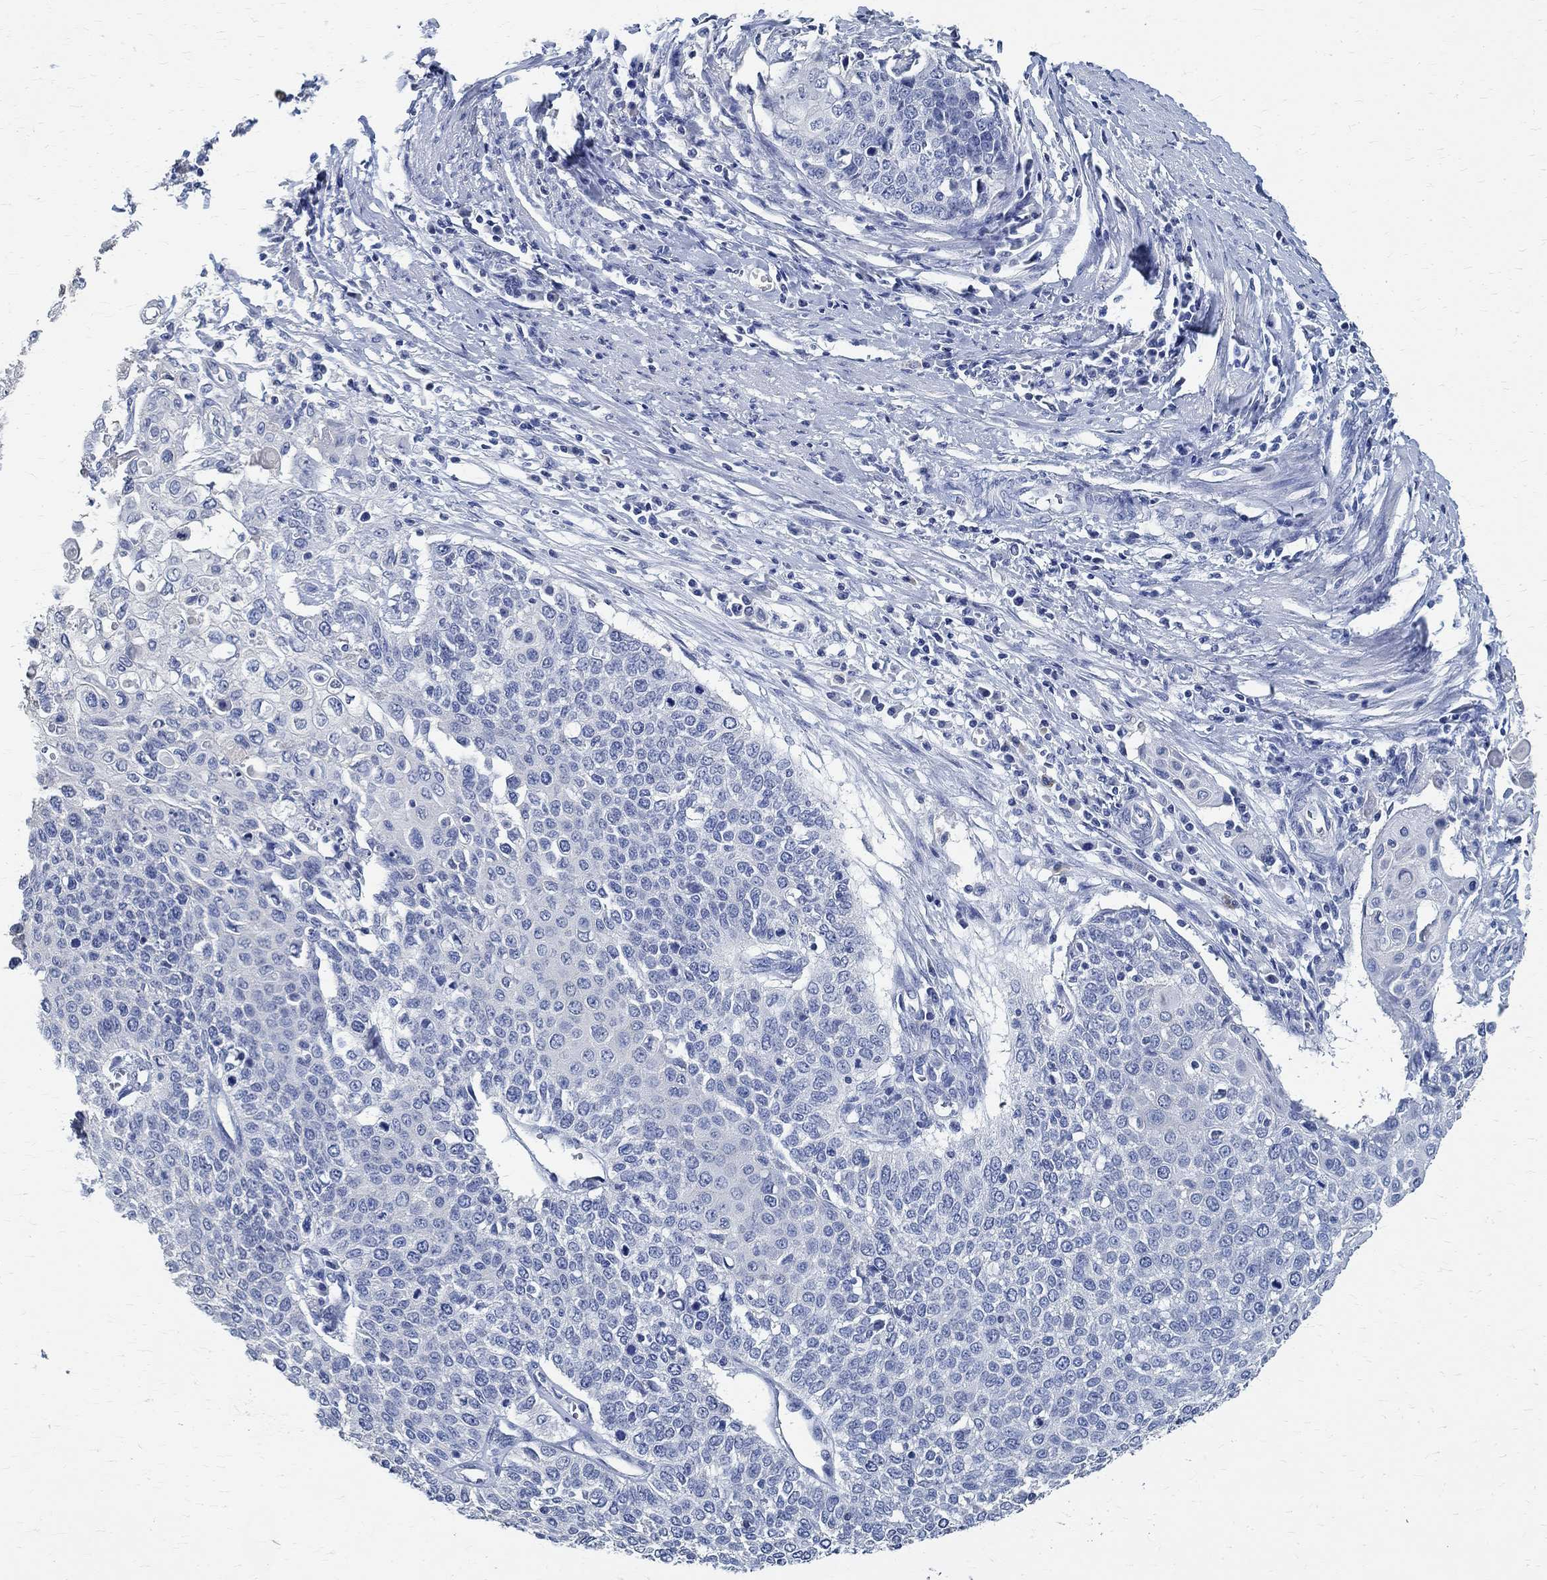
{"staining": {"intensity": "negative", "quantity": "none", "location": "none"}, "tissue": "cervical cancer", "cell_type": "Tumor cells", "image_type": "cancer", "snomed": [{"axis": "morphology", "description": "Squamous cell carcinoma, NOS"}, {"axis": "topography", "description": "Cervix"}], "caption": "Photomicrograph shows no significant protein staining in tumor cells of cervical cancer (squamous cell carcinoma). (IHC, brightfield microscopy, high magnification).", "gene": "PRX", "patient": {"sex": "female", "age": 39}}